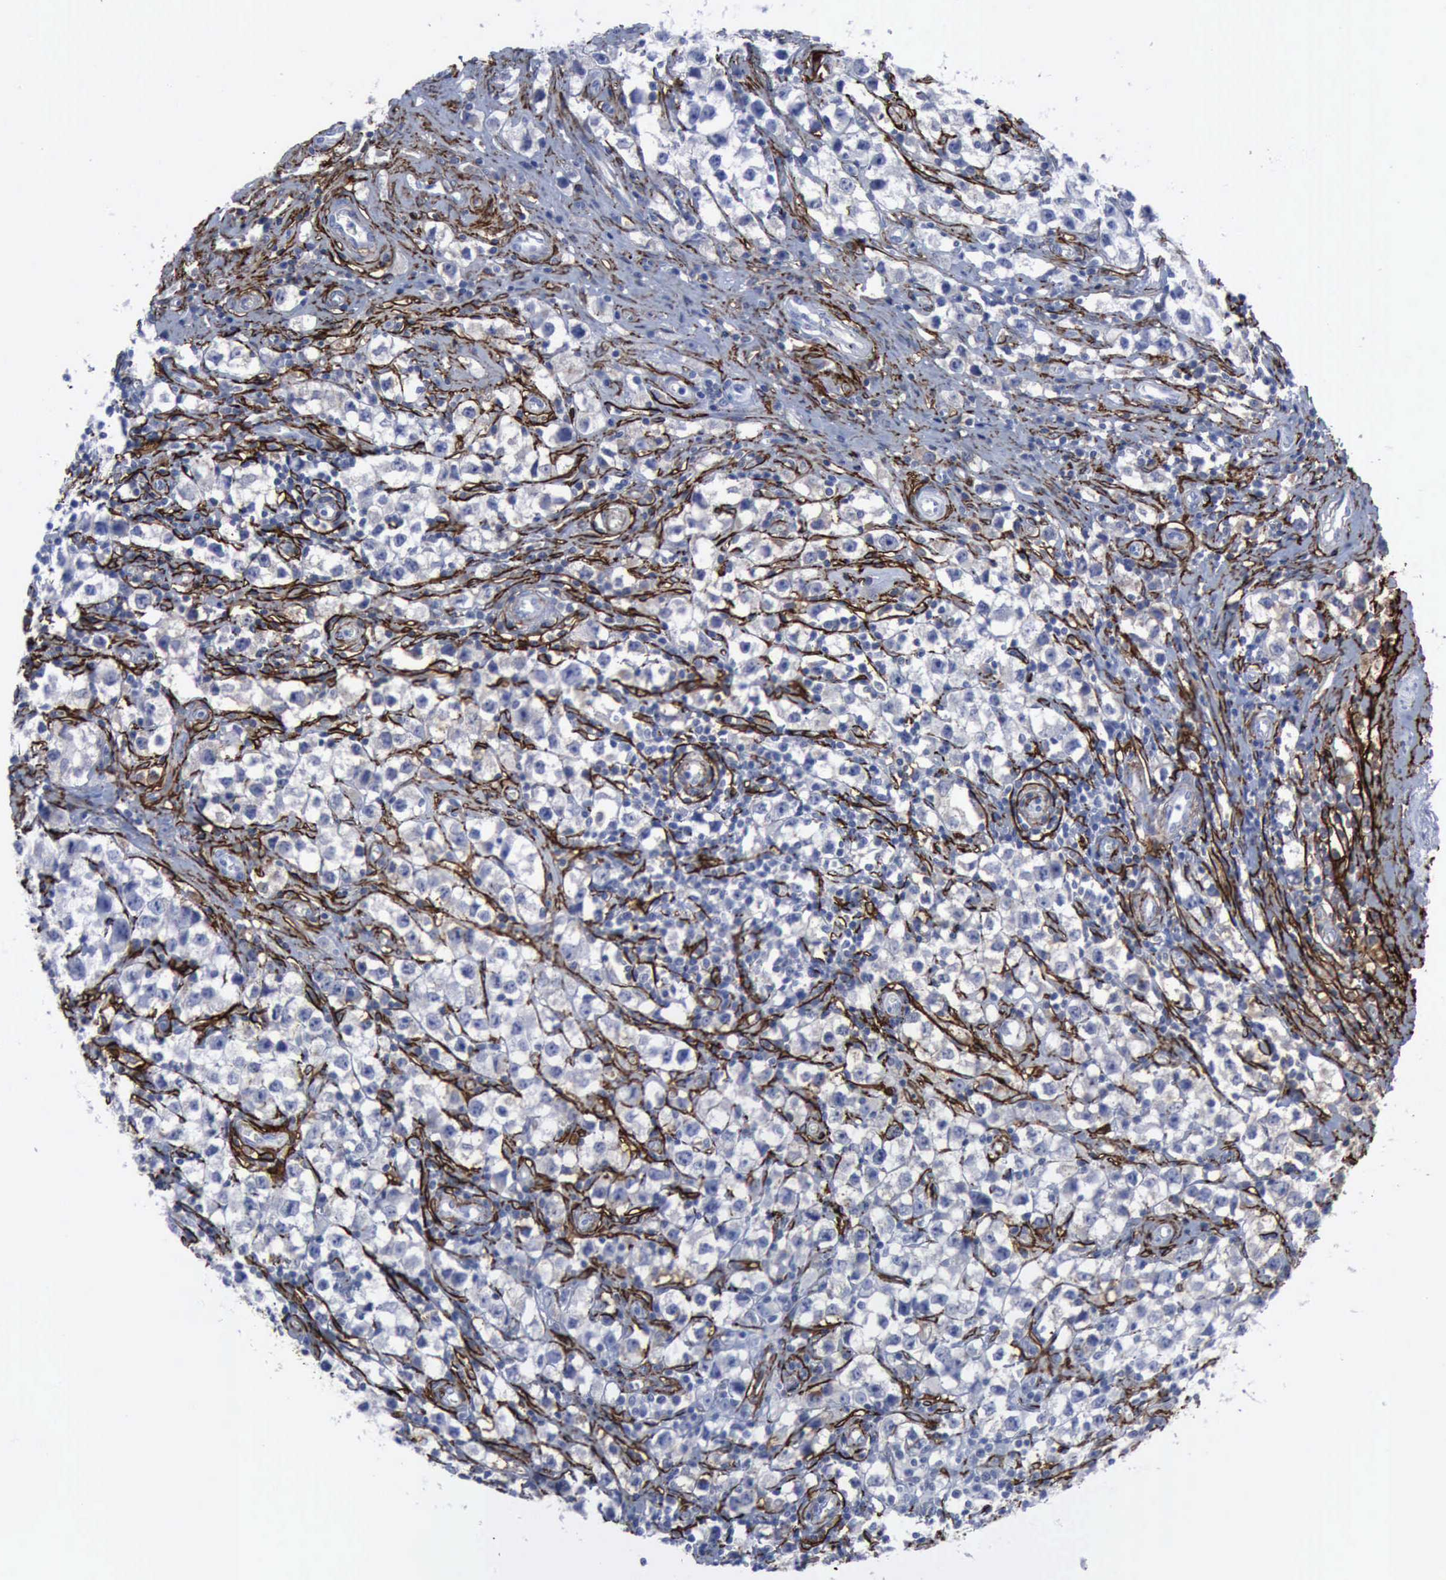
{"staining": {"intensity": "negative", "quantity": "none", "location": "none"}, "tissue": "testis cancer", "cell_type": "Tumor cells", "image_type": "cancer", "snomed": [{"axis": "morphology", "description": "Seminoma, NOS"}, {"axis": "topography", "description": "Testis"}], "caption": "This is a image of IHC staining of testis cancer, which shows no staining in tumor cells.", "gene": "NGFR", "patient": {"sex": "male", "age": 35}}